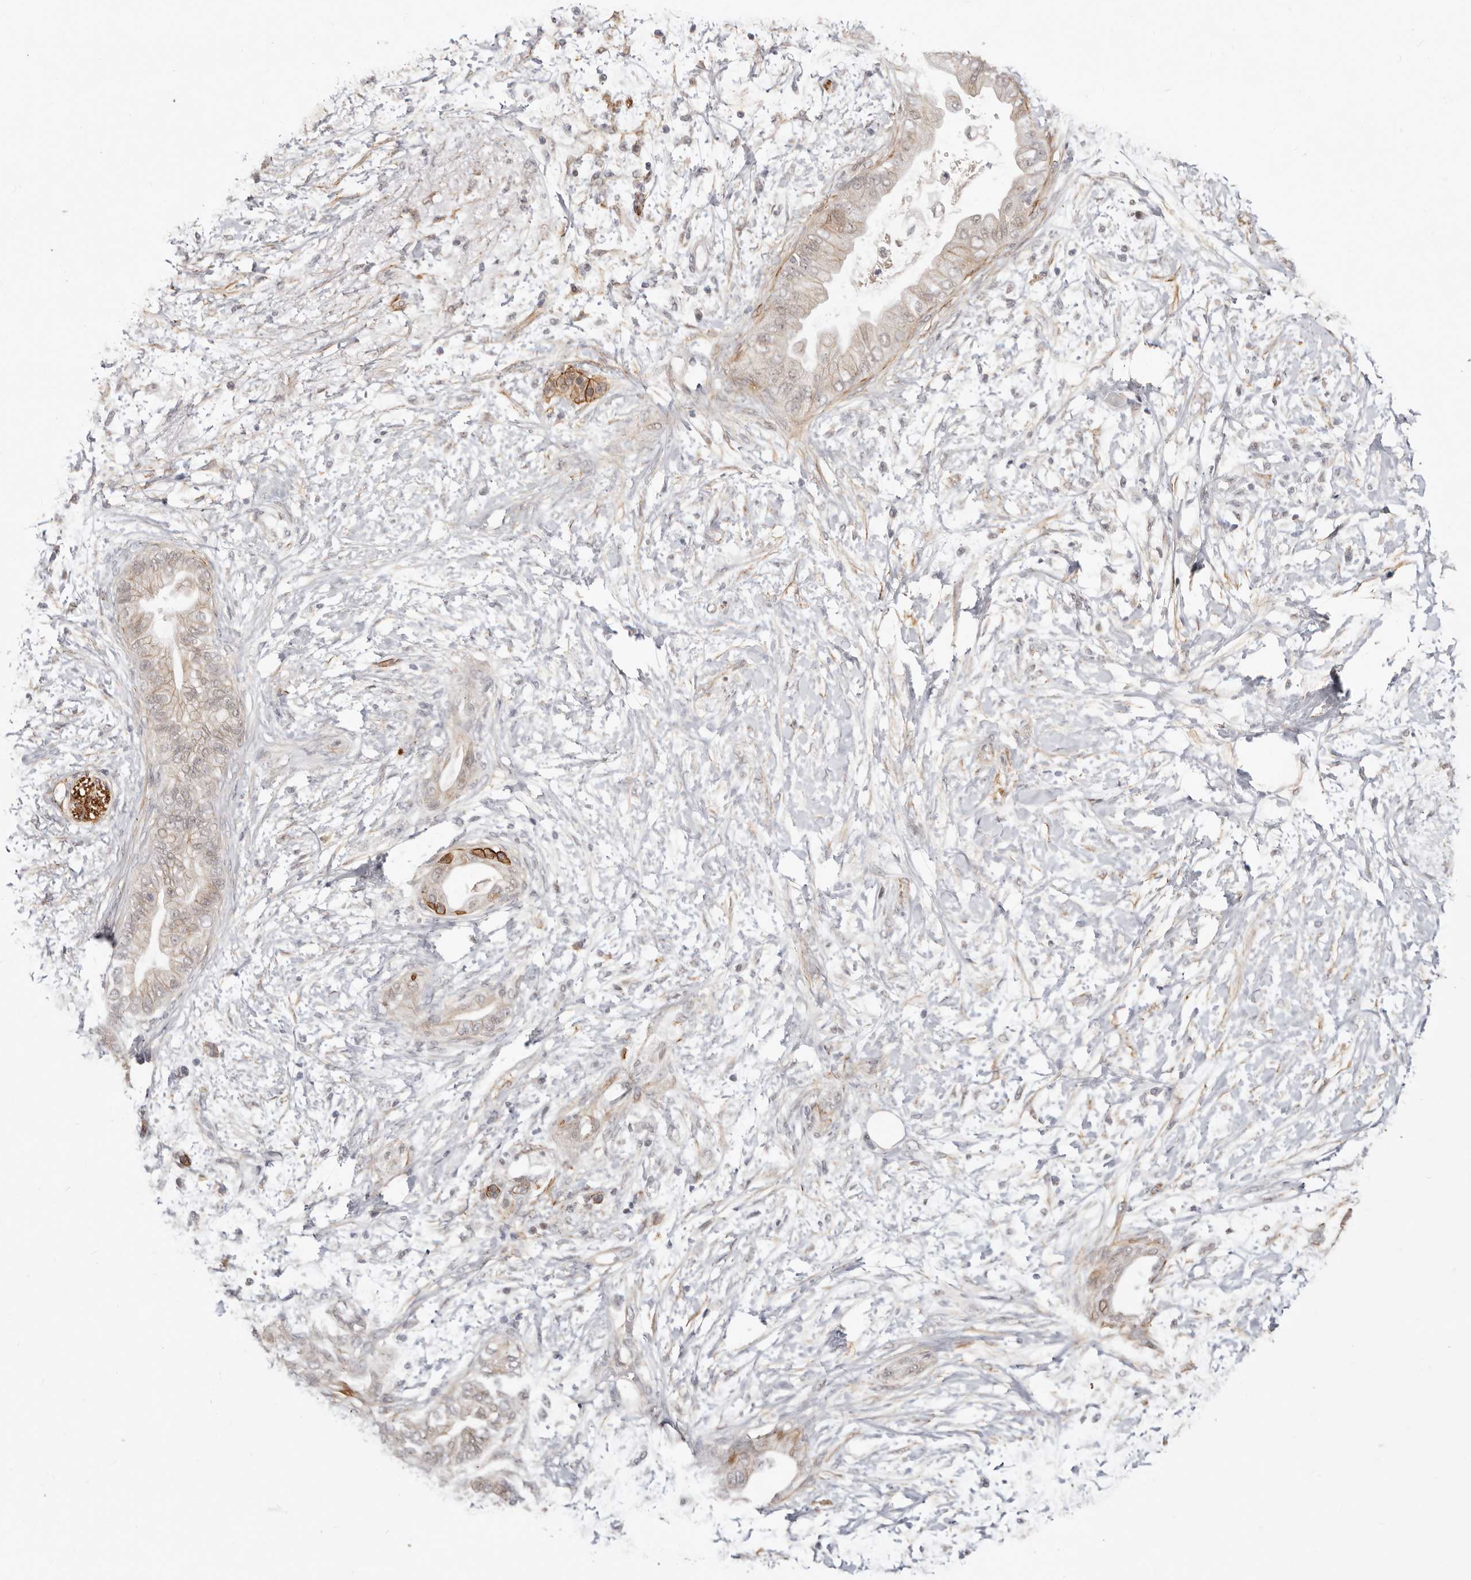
{"staining": {"intensity": "moderate", "quantity": "25%-75%", "location": "cytoplasmic/membranous"}, "tissue": "adipose tissue", "cell_type": "Adipocytes", "image_type": "normal", "snomed": [{"axis": "morphology", "description": "Normal tissue, NOS"}, {"axis": "morphology", "description": "Adenocarcinoma, NOS"}, {"axis": "topography", "description": "Duodenum"}, {"axis": "topography", "description": "Peripheral nerve tissue"}], "caption": "Approximately 25%-75% of adipocytes in benign adipose tissue demonstrate moderate cytoplasmic/membranous protein positivity as visualized by brown immunohistochemical staining.", "gene": "SZT2", "patient": {"sex": "female", "age": 60}}